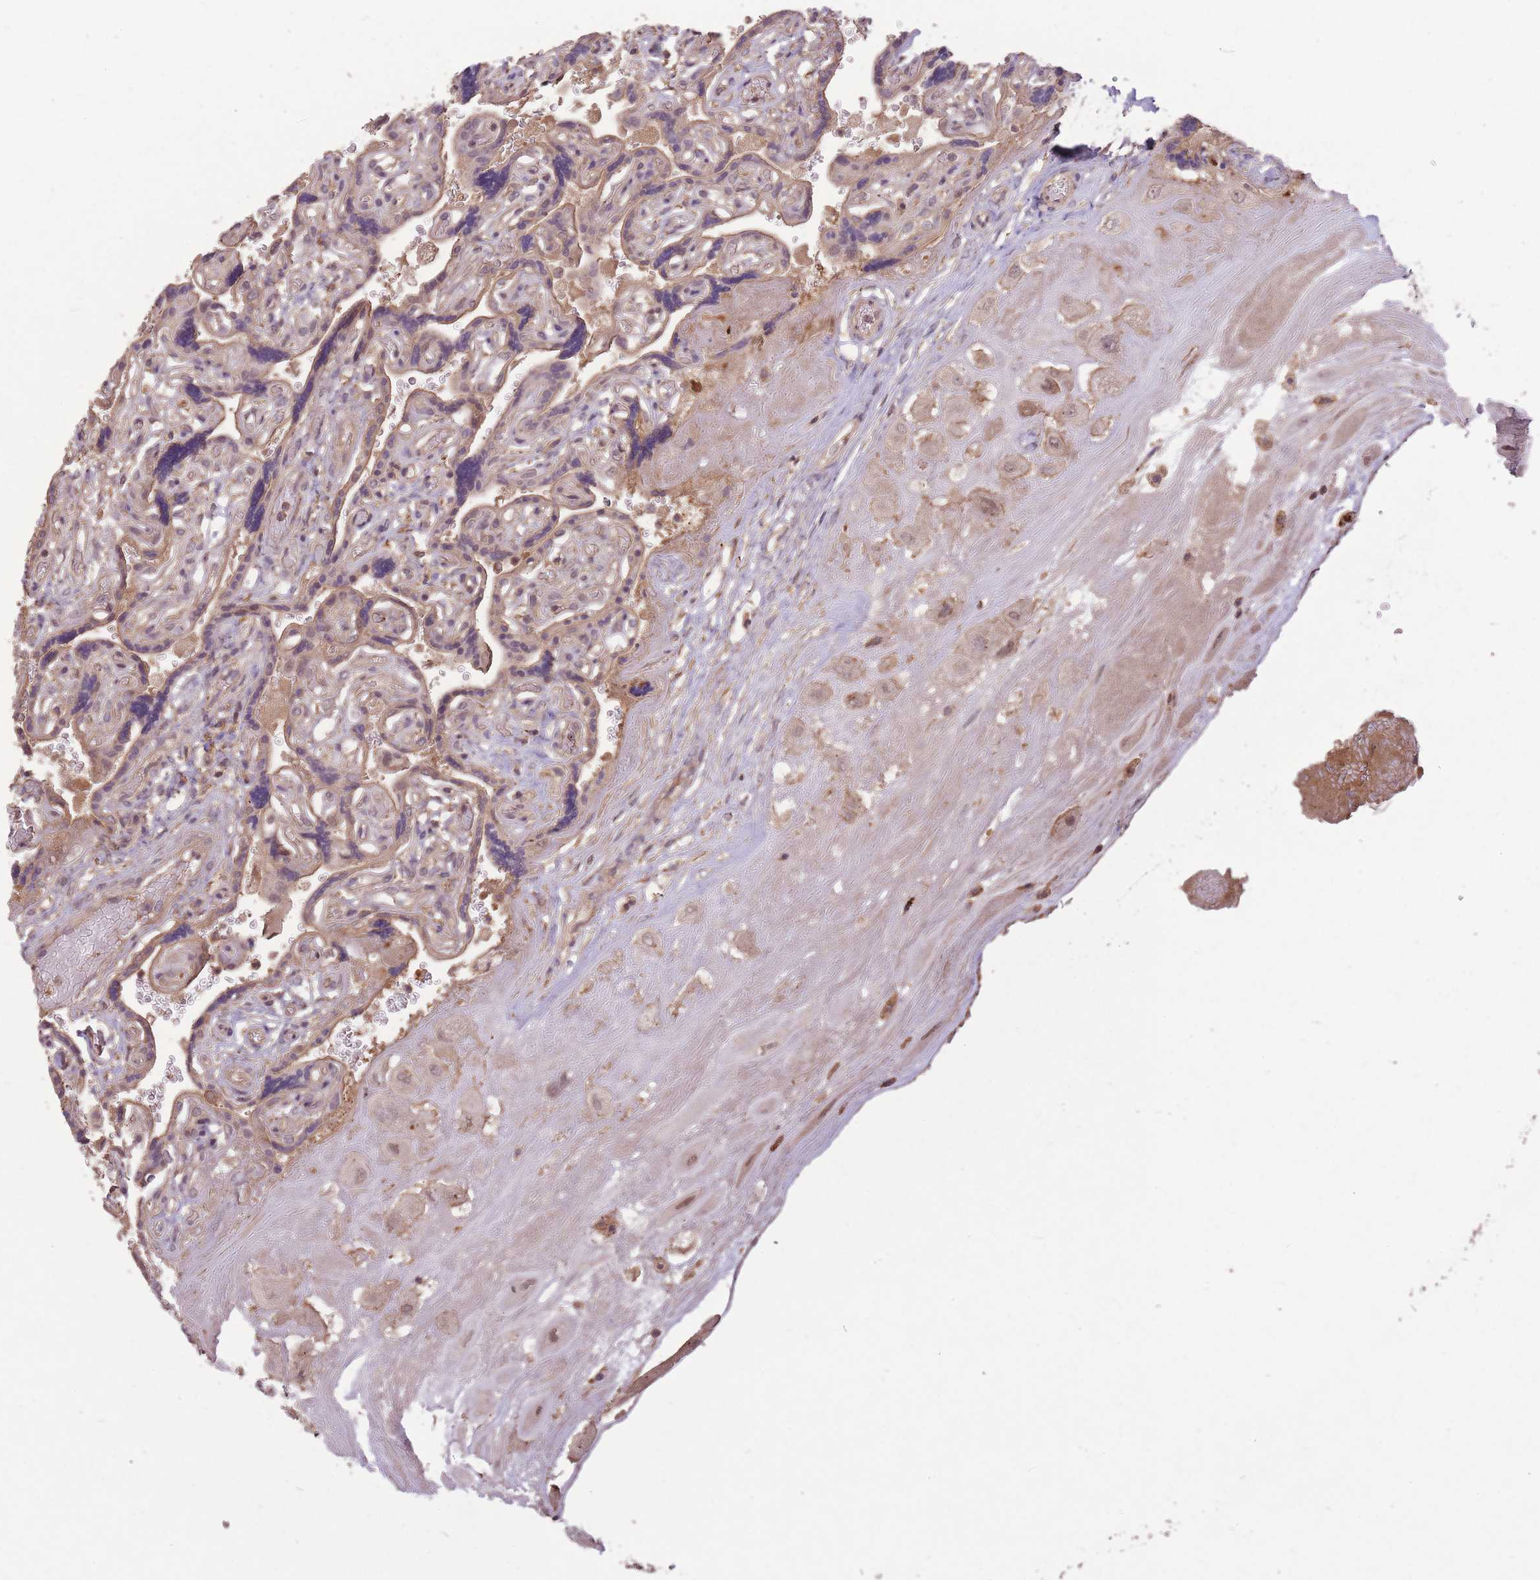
{"staining": {"intensity": "weak", "quantity": "25%-75%", "location": "cytoplasmic/membranous,nuclear"}, "tissue": "placenta", "cell_type": "Decidual cells", "image_type": "normal", "snomed": [{"axis": "morphology", "description": "Normal tissue, NOS"}, {"axis": "topography", "description": "Placenta"}], "caption": "DAB (3,3'-diaminobenzidine) immunohistochemical staining of unremarkable human placenta exhibits weak cytoplasmic/membranous,nuclear protein expression in about 25%-75% of decidual cells.", "gene": "POLR3F", "patient": {"sex": "female", "age": 32}}